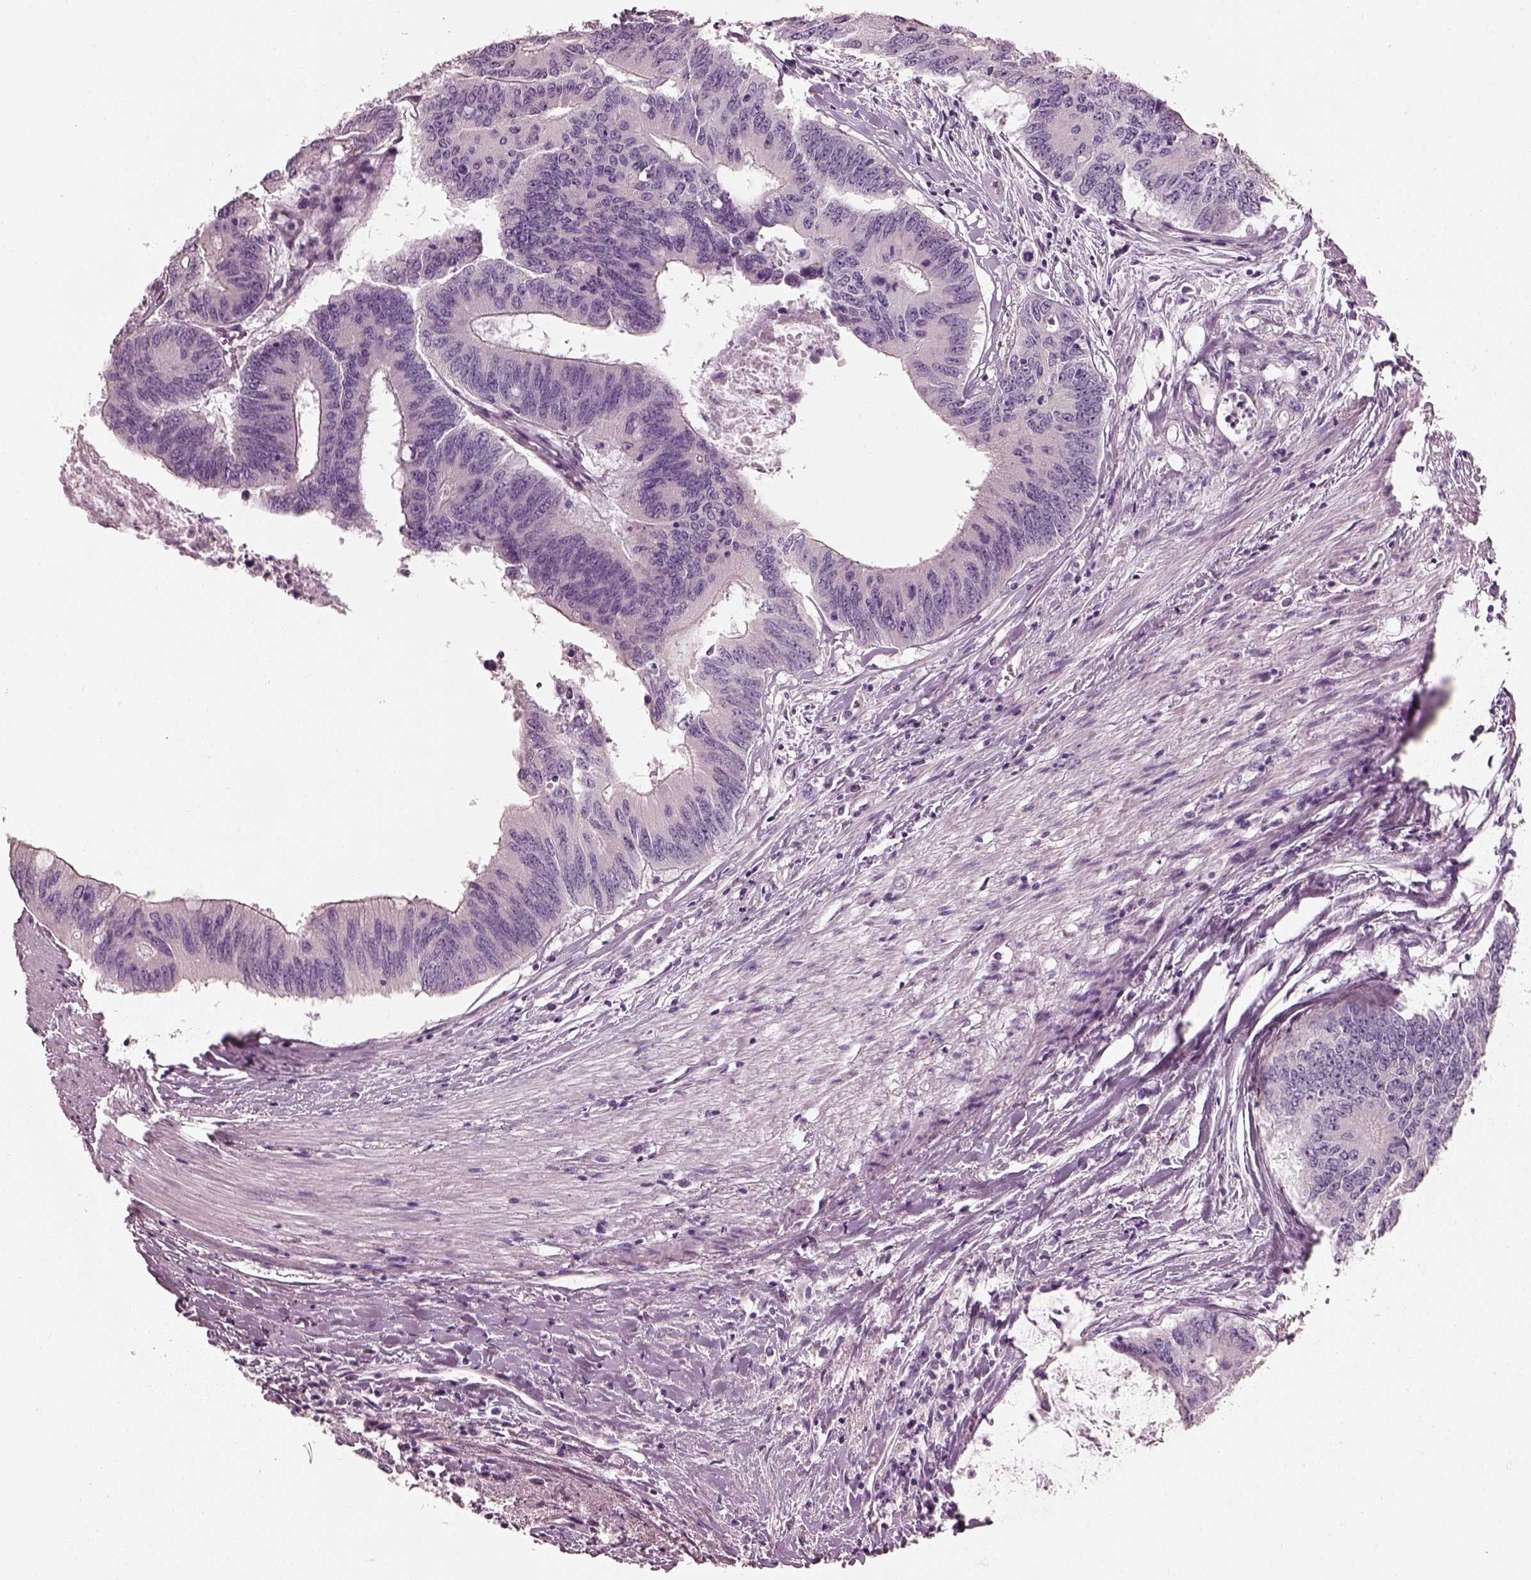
{"staining": {"intensity": "negative", "quantity": "none", "location": "none"}, "tissue": "colorectal cancer", "cell_type": "Tumor cells", "image_type": "cancer", "snomed": [{"axis": "morphology", "description": "Adenocarcinoma, NOS"}, {"axis": "topography", "description": "Rectum"}], "caption": "High magnification brightfield microscopy of adenocarcinoma (colorectal) stained with DAB (brown) and counterstained with hematoxylin (blue): tumor cells show no significant positivity.", "gene": "PNOC", "patient": {"sex": "male", "age": 59}}